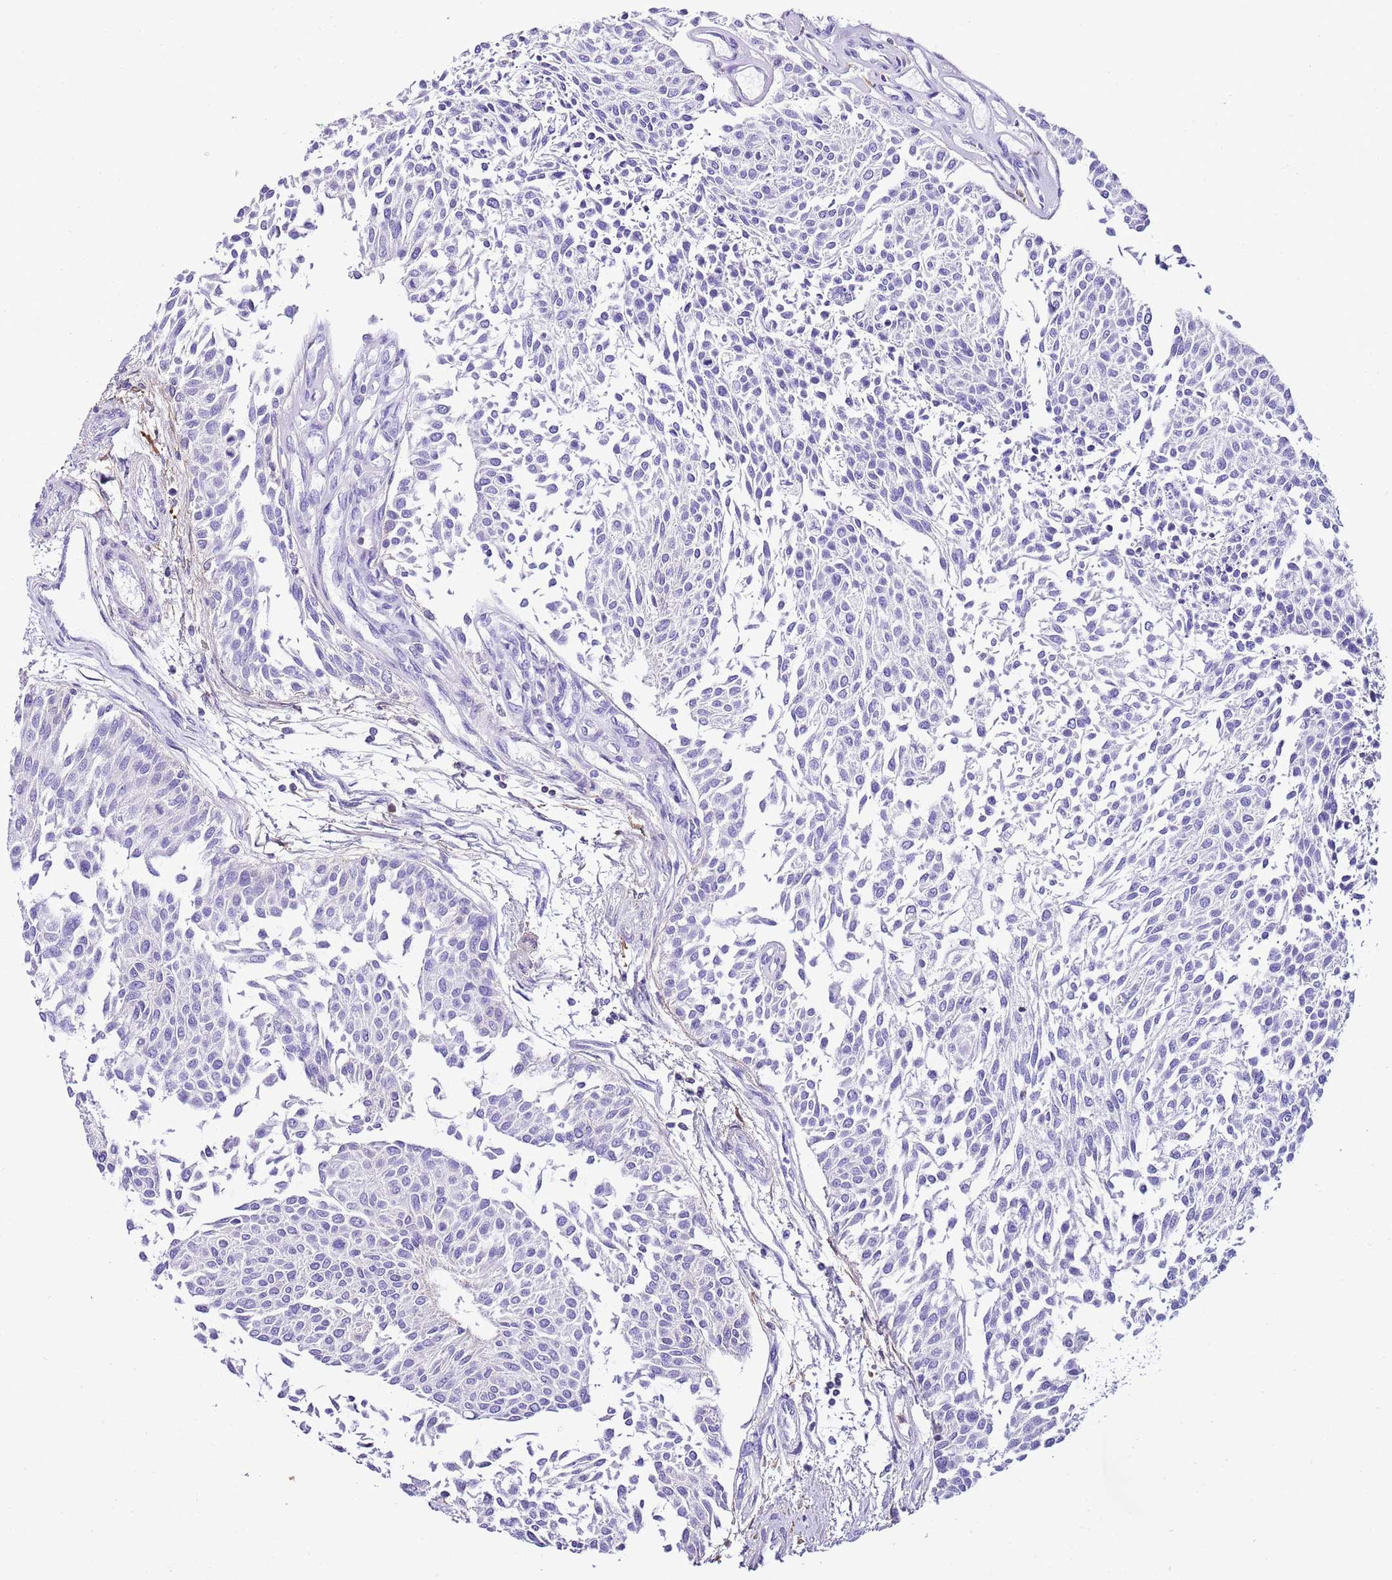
{"staining": {"intensity": "negative", "quantity": "none", "location": "none"}, "tissue": "urothelial cancer", "cell_type": "Tumor cells", "image_type": "cancer", "snomed": [{"axis": "morphology", "description": "Urothelial carcinoma, NOS"}, {"axis": "topography", "description": "Urinary bladder"}], "caption": "IHC image of human transitional cell carcinoma stained for a protein (brown), which reveals no staining in tumor cells. (Brightfield microscopy of DAB (3,3'-diaminobenzidine) immunohistochemistry (IHC) at high magnification).", "gene": "CNN2", "patient": {"sex": "male", "age": 55}}